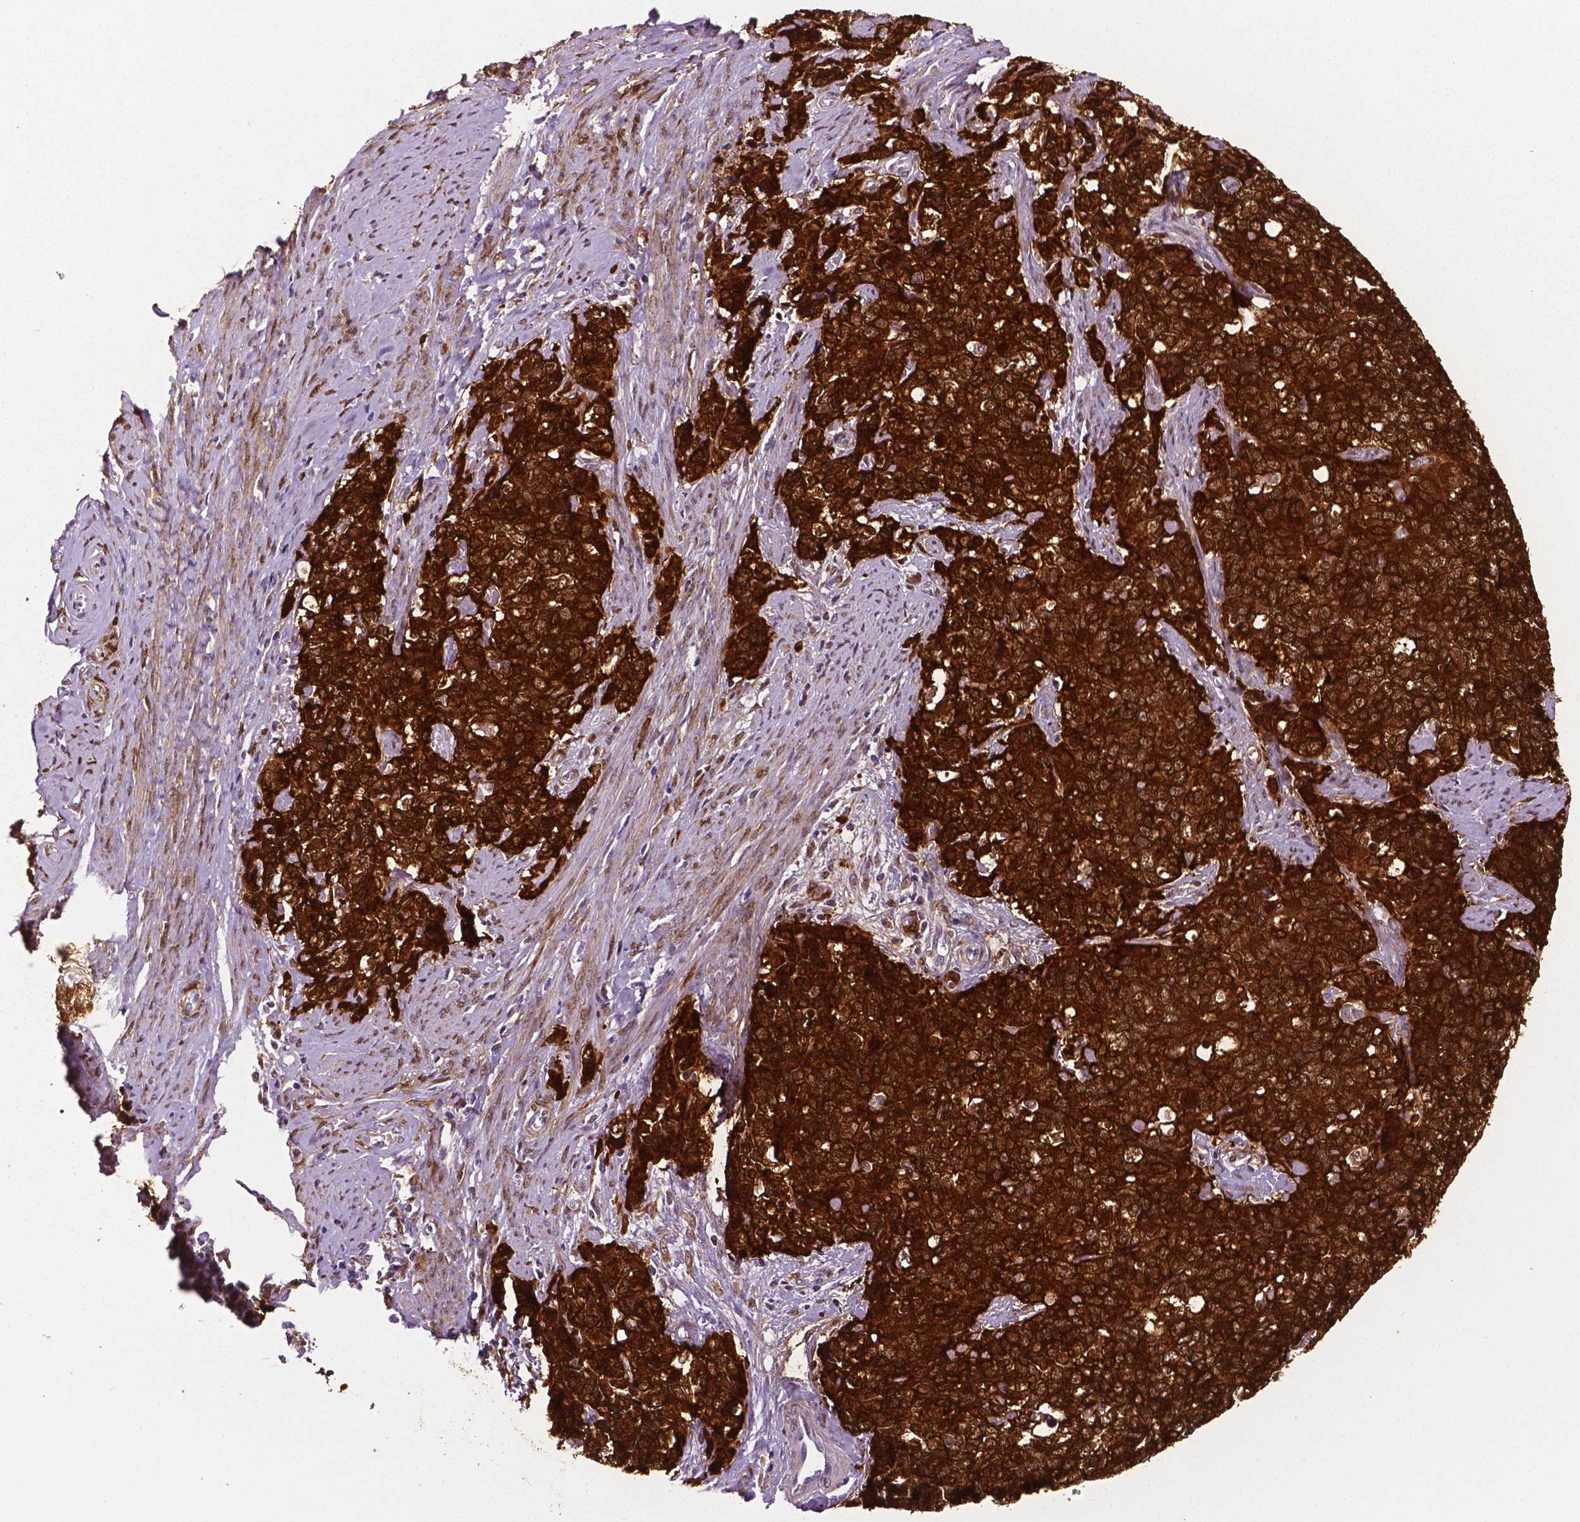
{"staining": {"intensity": "strong", "quantity": ">75%", "location": "cytoplasmic/membranous"}, "tissue": "cervical cancer", "cell_type": "Tumor cells", "image_type": "cancer", "snomed": [{"axis": "morphology", "description": "Squamous cell carcinoma, NOS"}, {"axis": "topography", "description": "Cervix"}], "caption": "The immunohistochemical stain highlights strong cytoplasmic/membranous positivity in tumor cells of cervical cancer (squamous cell carcinoma) tissue.", "gene": "PHGDH", "patient": {"sex": "female", "age": 63}}